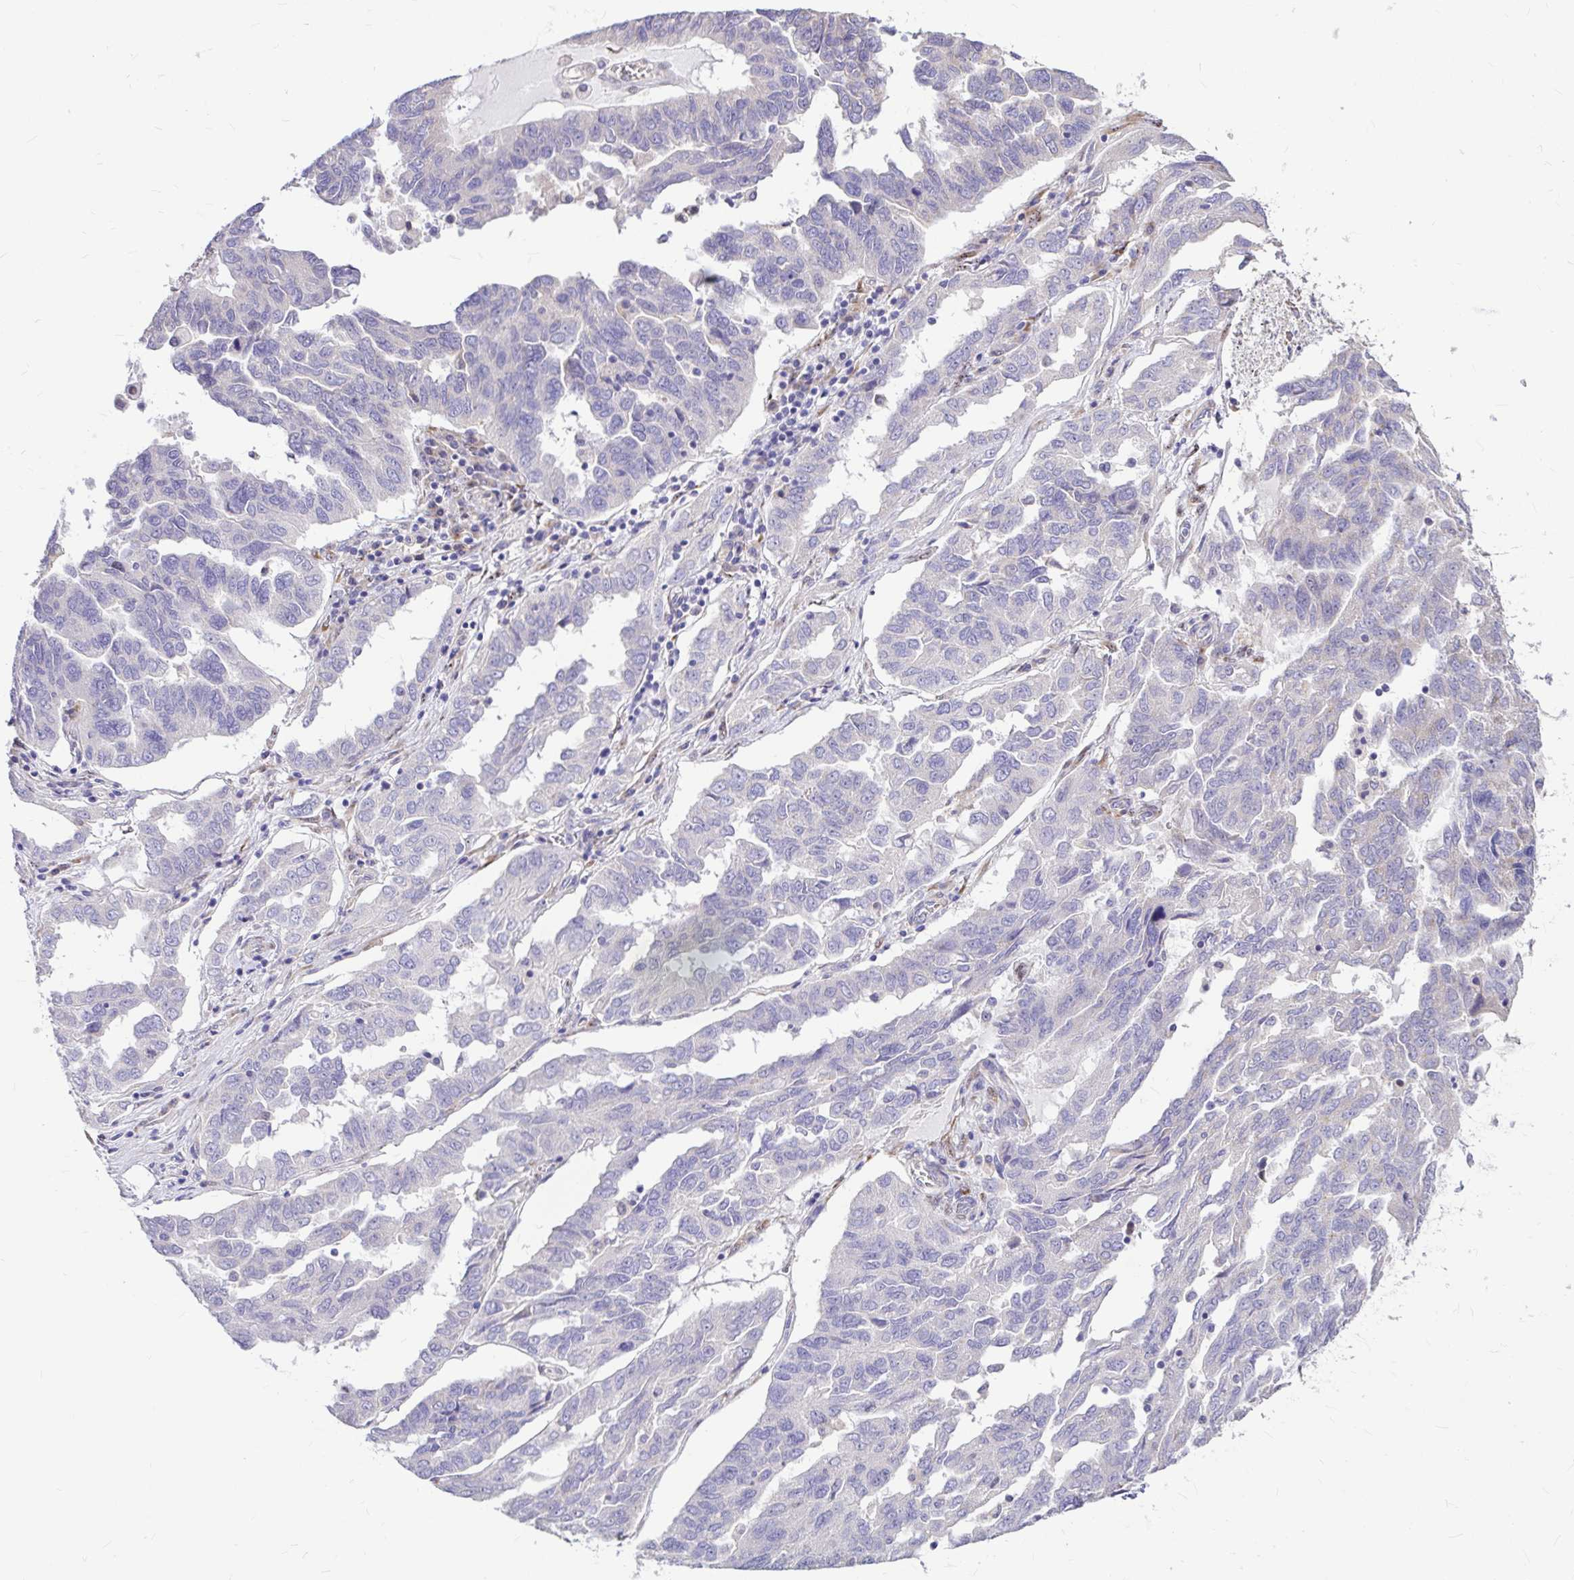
{"staining": {"intensity": "negative", "quantity": "none", "location": "none"}, "tissue": "ovarian cancer", "cell_type": "Tumor cells", "image_type": "cancer", "snomed": [{"axis": "morphology", "description": "Cystadenocarcinoma, serous, NOS"}, {"axis": "topography", "description": "Ovary"}], "caption": "Human ovarian serous cystadenocarcinoma stained for a protein using immunohistochemistry reveals no staining in tumor cells.", "gene": "GABBR2", "patient": {"sex": "female", "age": 64}}